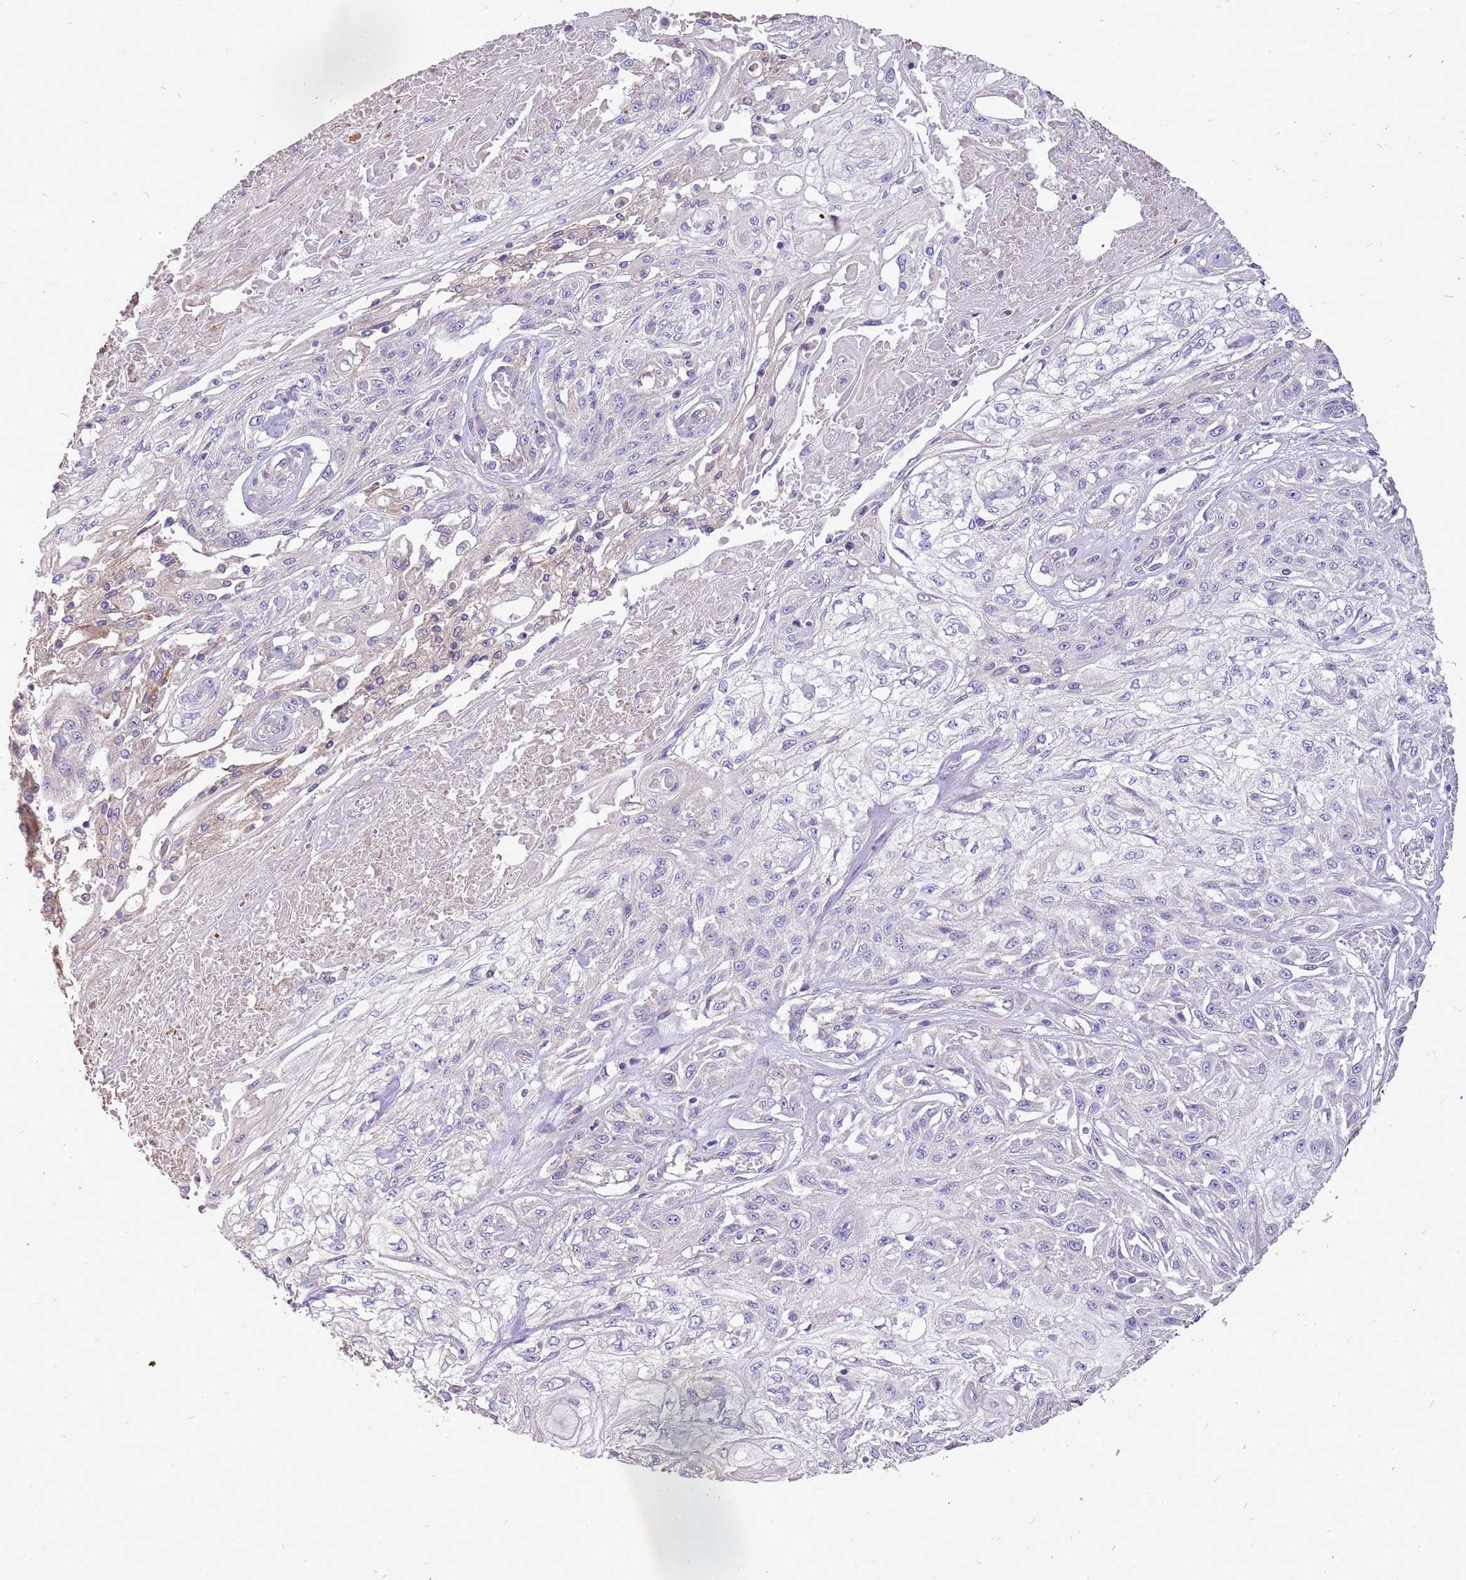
{"staining": {"intensity": "negative", "quantity": "none", "location": "none"}, "tissue": "skin cancer", "cell_type": "Tumor cells", "image_type": "cancer", "snomed": [{"axis": "morphology", "description": "Squamous cell carcinoma, NOS"}, {"axis": "morphology", "description": "Squamous cell carcinoma, metastatic, NOS"}, {"axis": "topography", "description": "Skin"}, {"axis": "topography", "description": "Lymph node"}], "caption": "Immunohistochemistry (IHC) of skin metastatic squamous cell carcinoma exhibits no expression in tumor cells.", "gene": "WASHC4", "patient": {"sex": "male", "age": 75}}